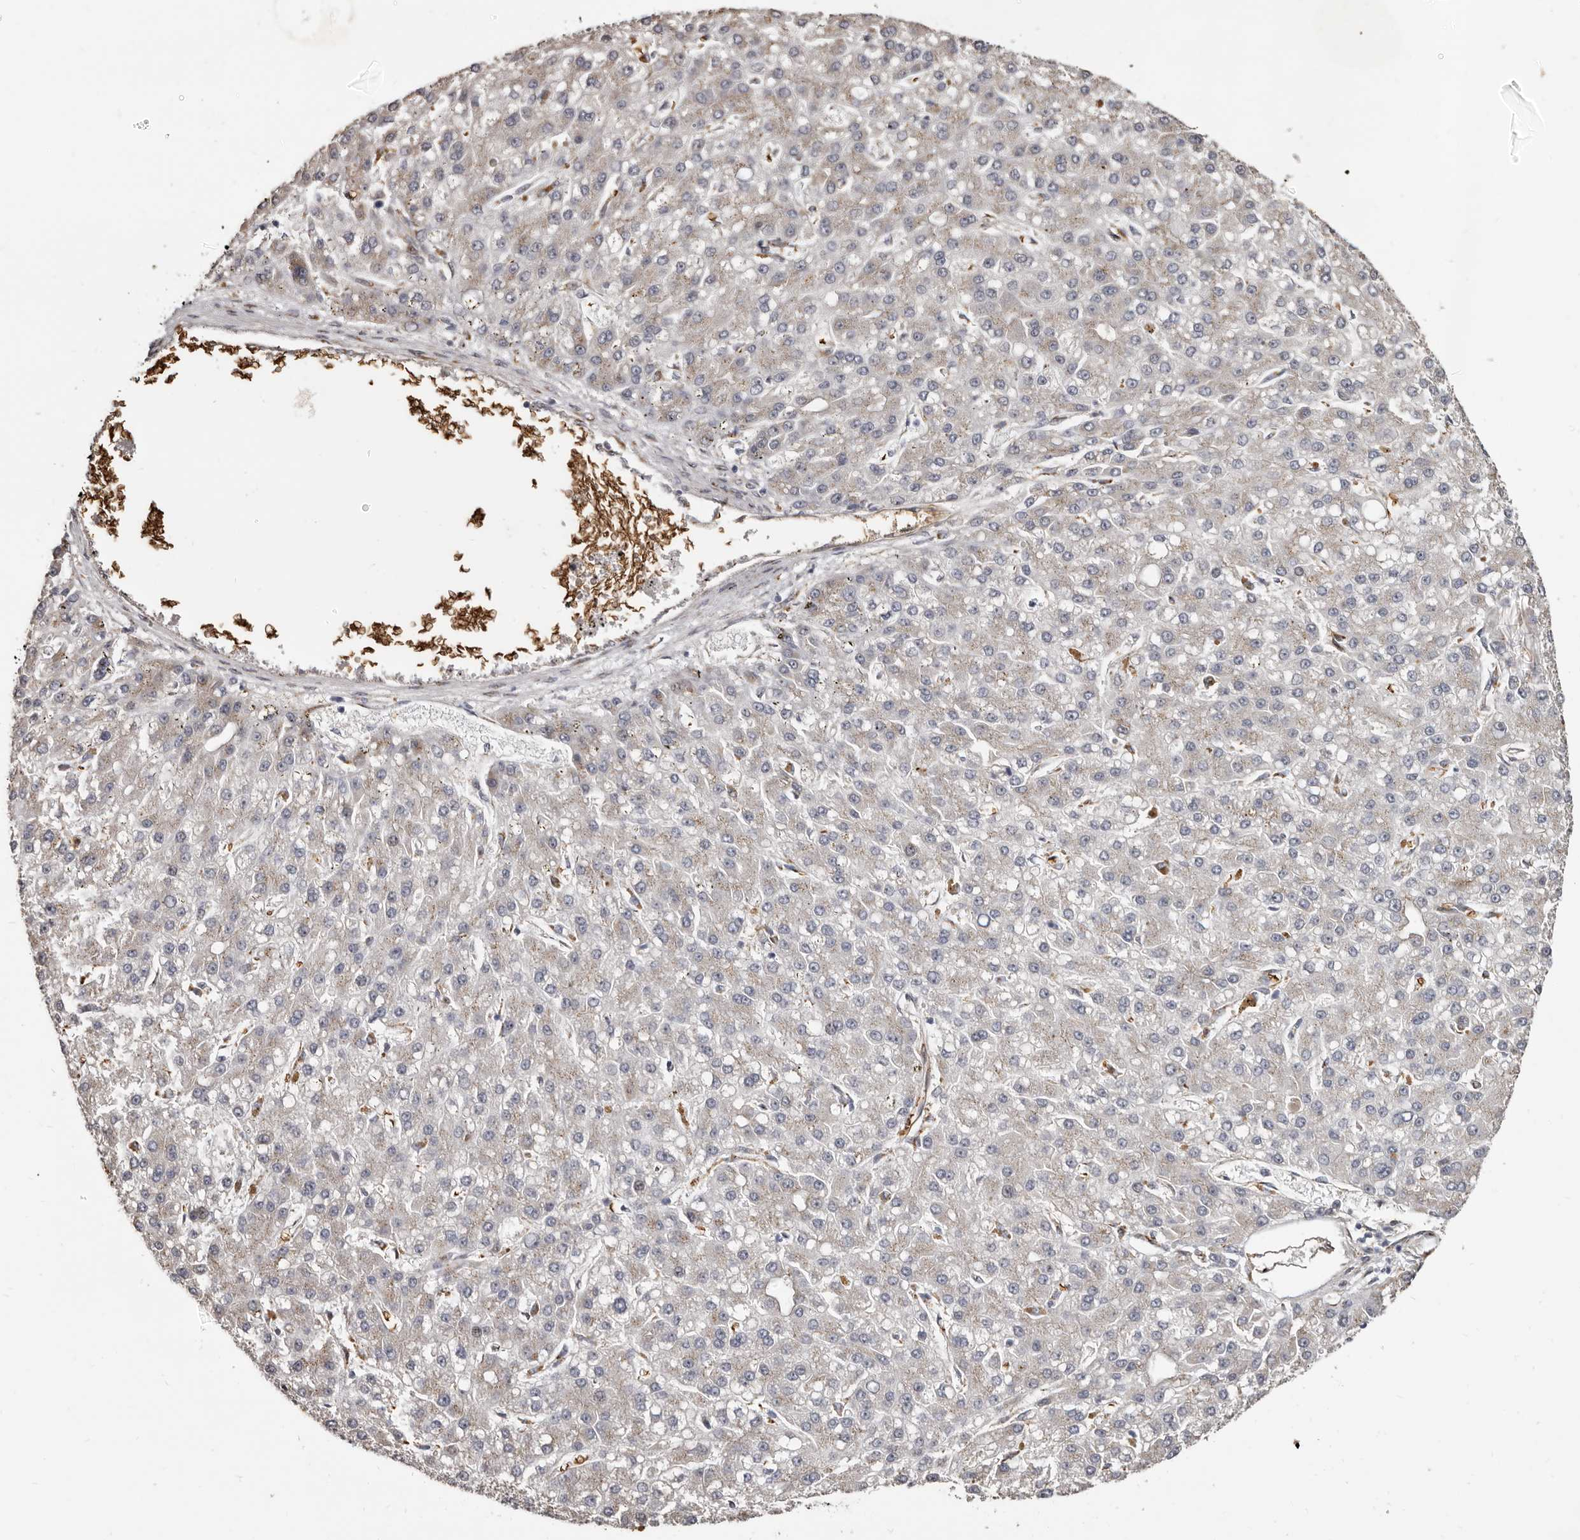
{"staining": {"intensity": "negative", "quantity": "none", "location": "none"}, "tissue": "liver cancer", "cell_type": "Tumor cells", "image_type": "cancer", "snomed": [{"axis": "morphology", "description": "Carcinoma, Hepatocellular, NOS"}, {"axis": "topography", "description": "Liver"}], "caption": "Histopathology image shows no protein expression in tumor cells of liver cancer tissue.", "gene": "ENTREP1", "patient": {"sex": "male", "age": 67}}